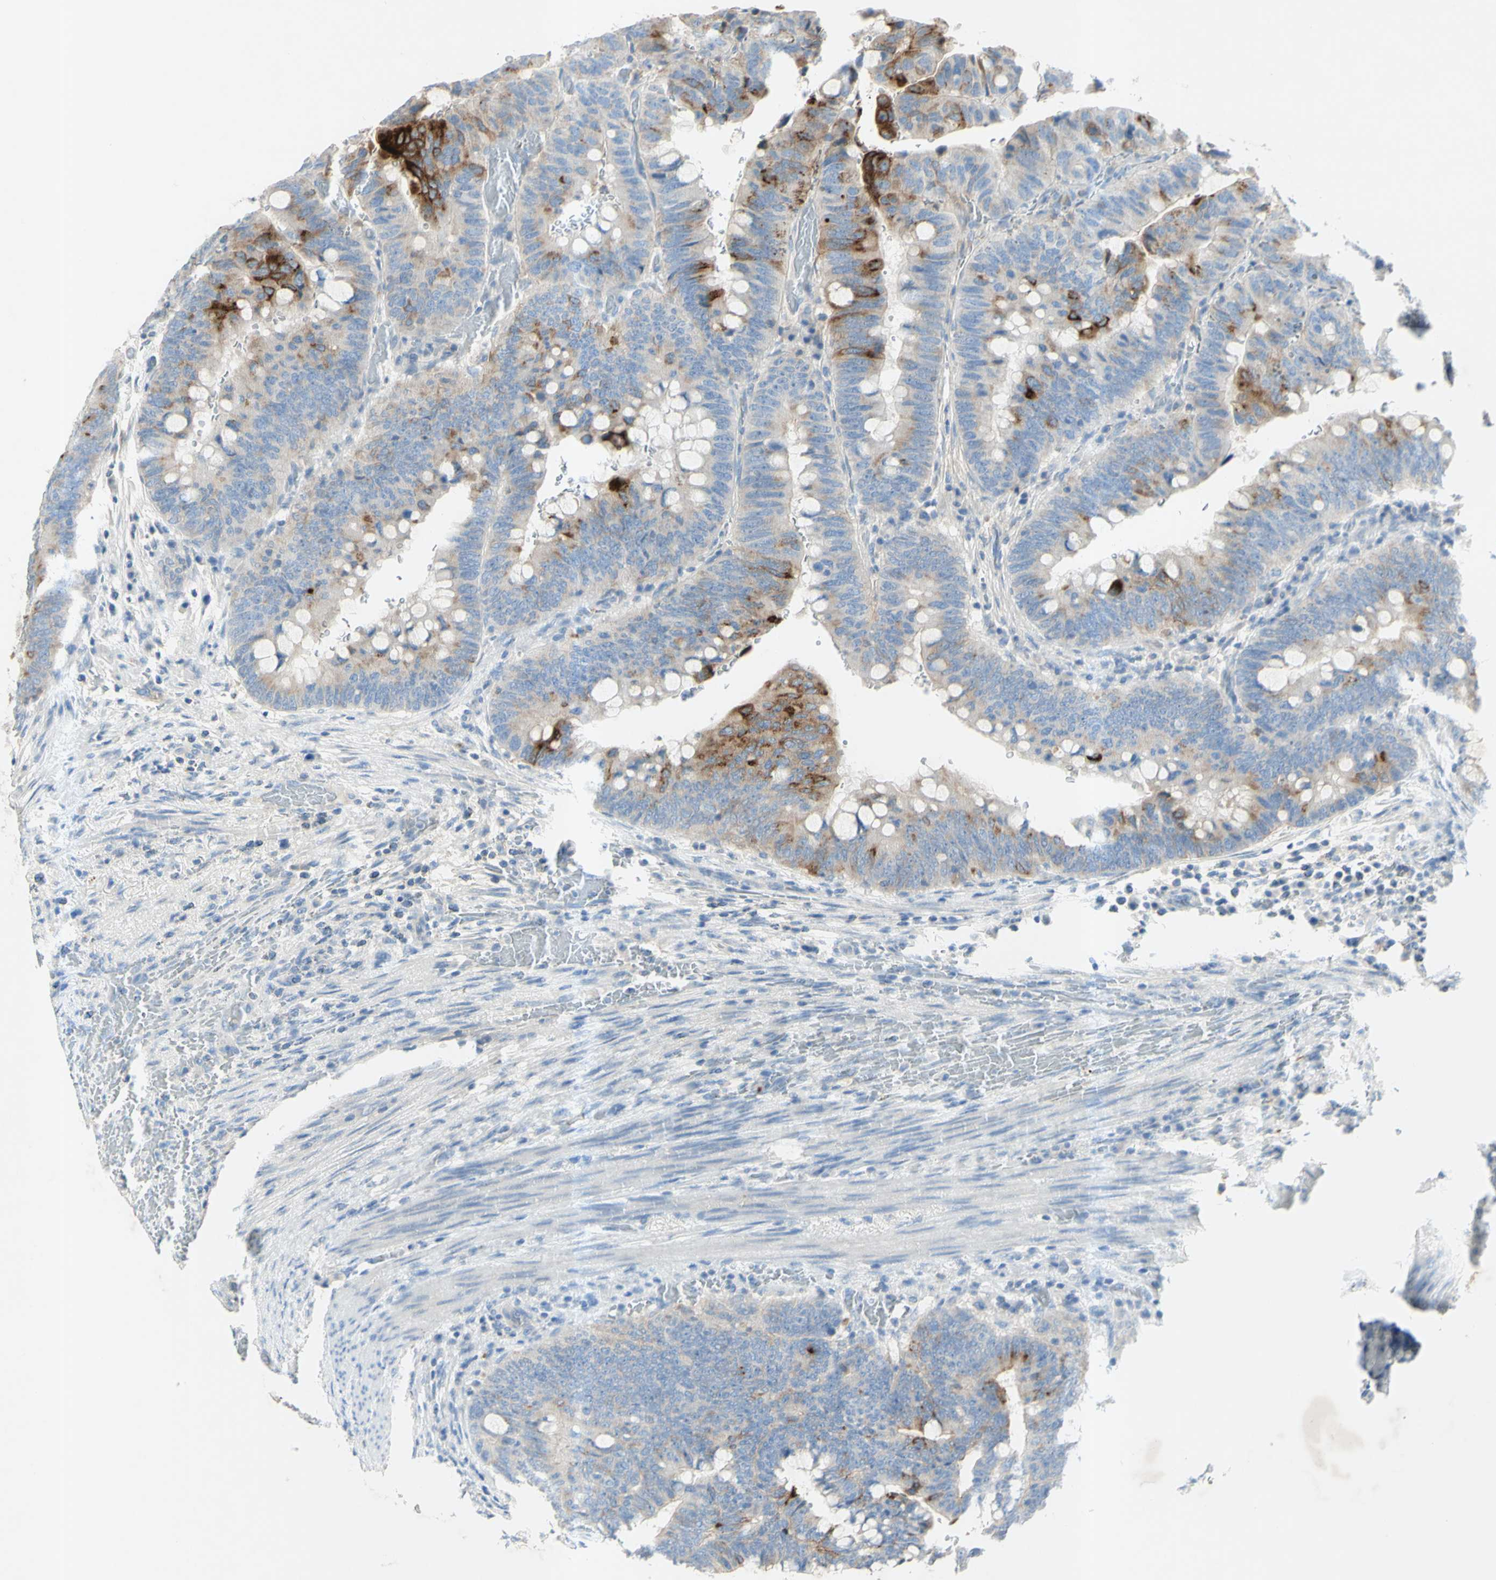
{"staining": {"intensity": "strong", "quantity": "<25%", "location": "cytoplasmic/membranous"}, "tissue": "colorectal cancer", "cell_type": "Tumor cells", "image_type": "cancer", "snomed": [{"axis": "morphology", "description": "Normal tissue, NOS"}, {"axis": "morphology", "description": "Adenocarcinoma, NOS"}, {"axis": "topography", "description": "Rectum"}, {"axis": "topography", "description": "Peripheral nerve tissue"}], "caption": "High-power microscopy captured an IHC image of adenocarcinoma (colorectal), revealing strong cytoplasmic/membranous expression in approximately <25% of tumor cells.", "gene": "GDF15", "patient": {"sex": "male", "age": 92}}